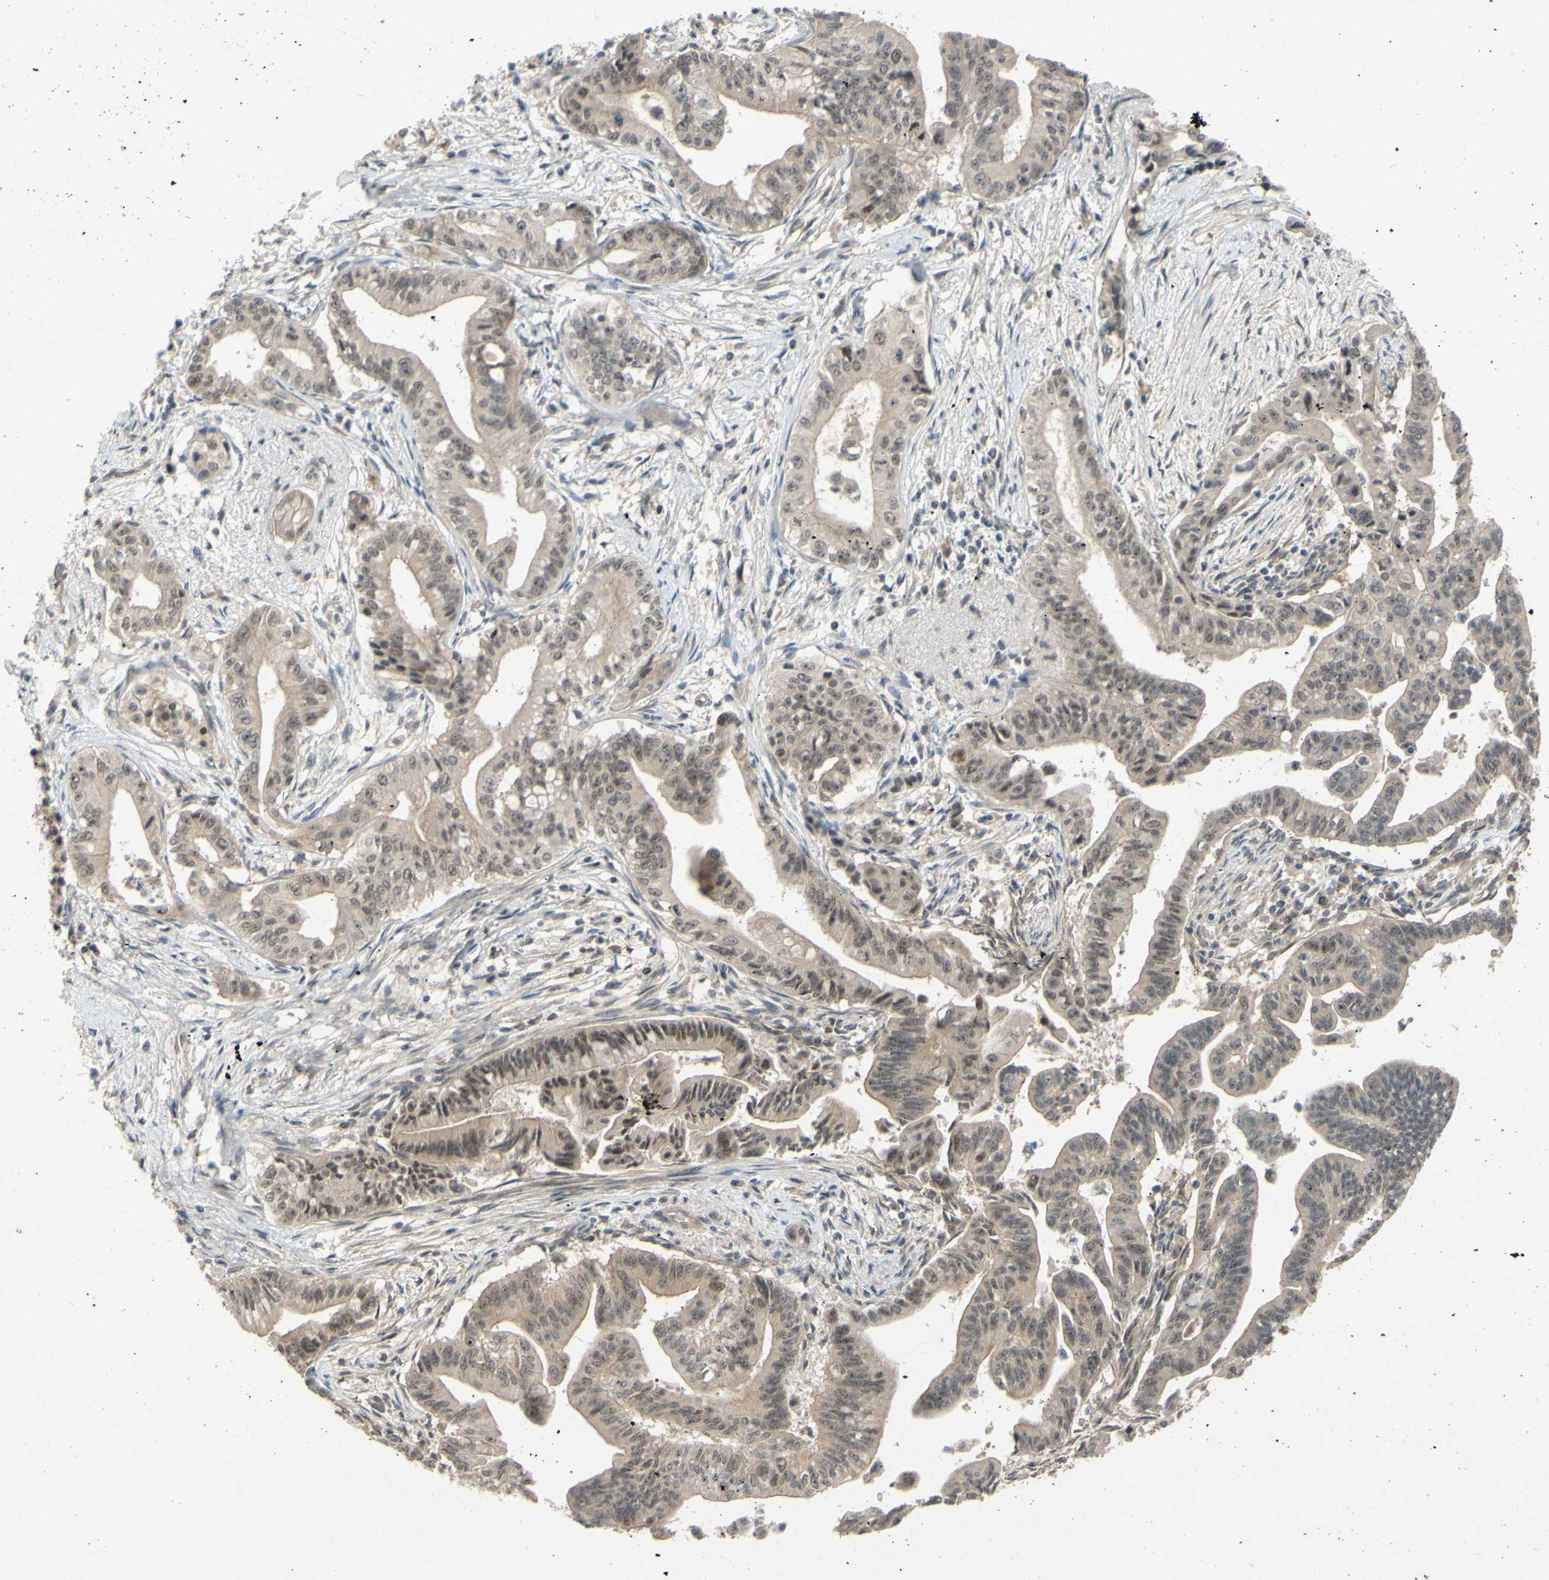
{"staining": {"intensity": "weak", "quantity": ">75%", "location": "cytoplasmic/membranous"}, "tissue": "pancreatic cancer", "cell_type": "Tumor cells", "image_type": "cancer", "snomed": [{"axis": "morphology", "description": "Adenocarcinoma, NOS"}, {"axis": "topography", "description": "Pancreas"}], "caption": "The micrograph shows a brown stain indicating the presence of a protein in the cytoplasmic/membranous of tumor cells in adenocarcinoma (pancreatic).", "gene": "ALK", "patient": {"sex": "male", "age": 70}}